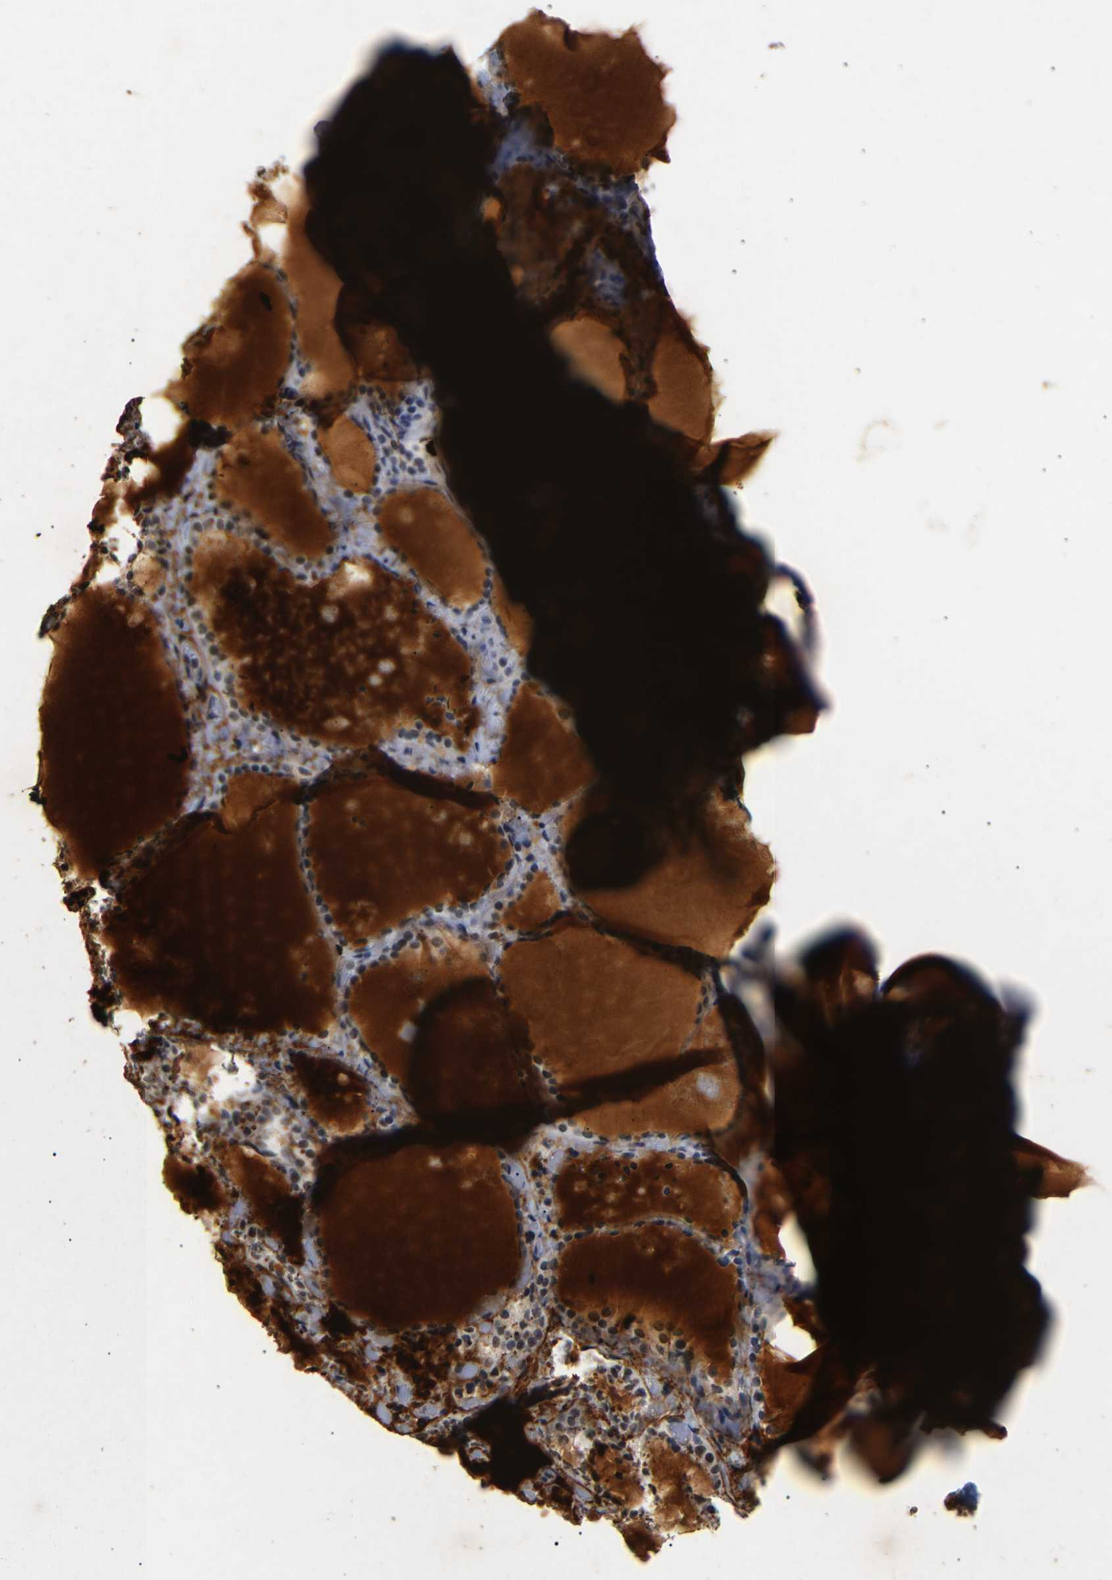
{"staining": {"intensity": "negative", "quantity": "none", "location": "none"}, "tissue": "thyroid gland", "cell_type": "Glandular cells", "image_type": "normal", "snomed": [{"axis": "morphology", "description": "Normal tissue, NOS"}, {"axis": "topography", "description": "Thyroid gland"}], "caption": "There is no significant expression in glandular cells of thyroid gland. (DAB immunohistochemistry (IHC) with hematoxylin counter stain).", "gene": "PARN", "patient": {"sex": "female", "age": 44}}